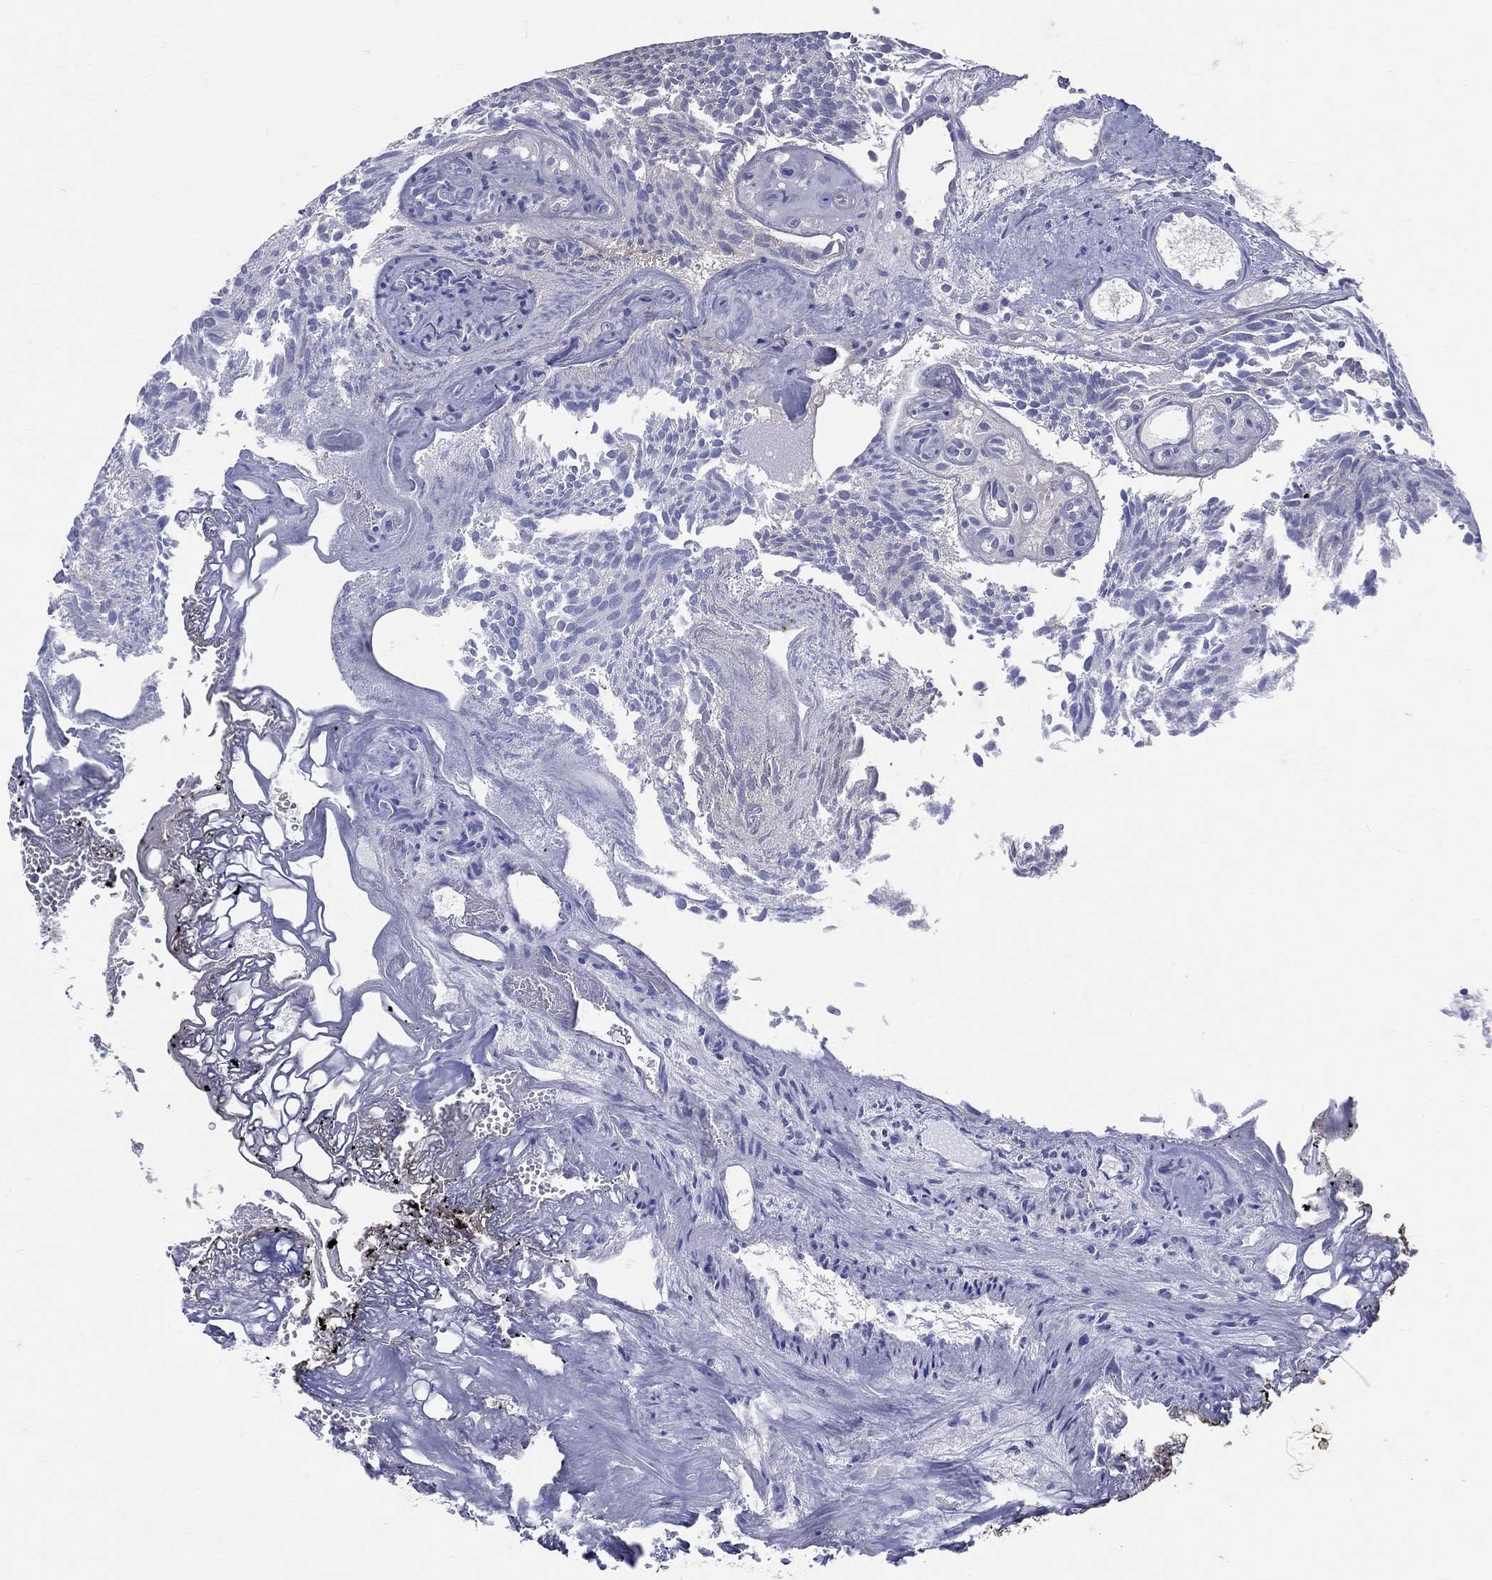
{"staining": {"intensity": "negative", "quantity": "none", "location": "none"}, "tissue": "urothelial cancer", "cell_type": "Tumor cells", "image_type": "cancer", "snomed": [{"axis": "morphology", "description": "Urothelial carcinoma, Low grade"}, {"axis": "topography", "description": "Urinary bladder"}], "caption": "Urothelial carcinoma (low-grade) stained for a protein using immunohistochemistry demonstrates no positivity tumor cells.", "gene": "DLG4", "patient": {"sex": "female", "age": 87}}